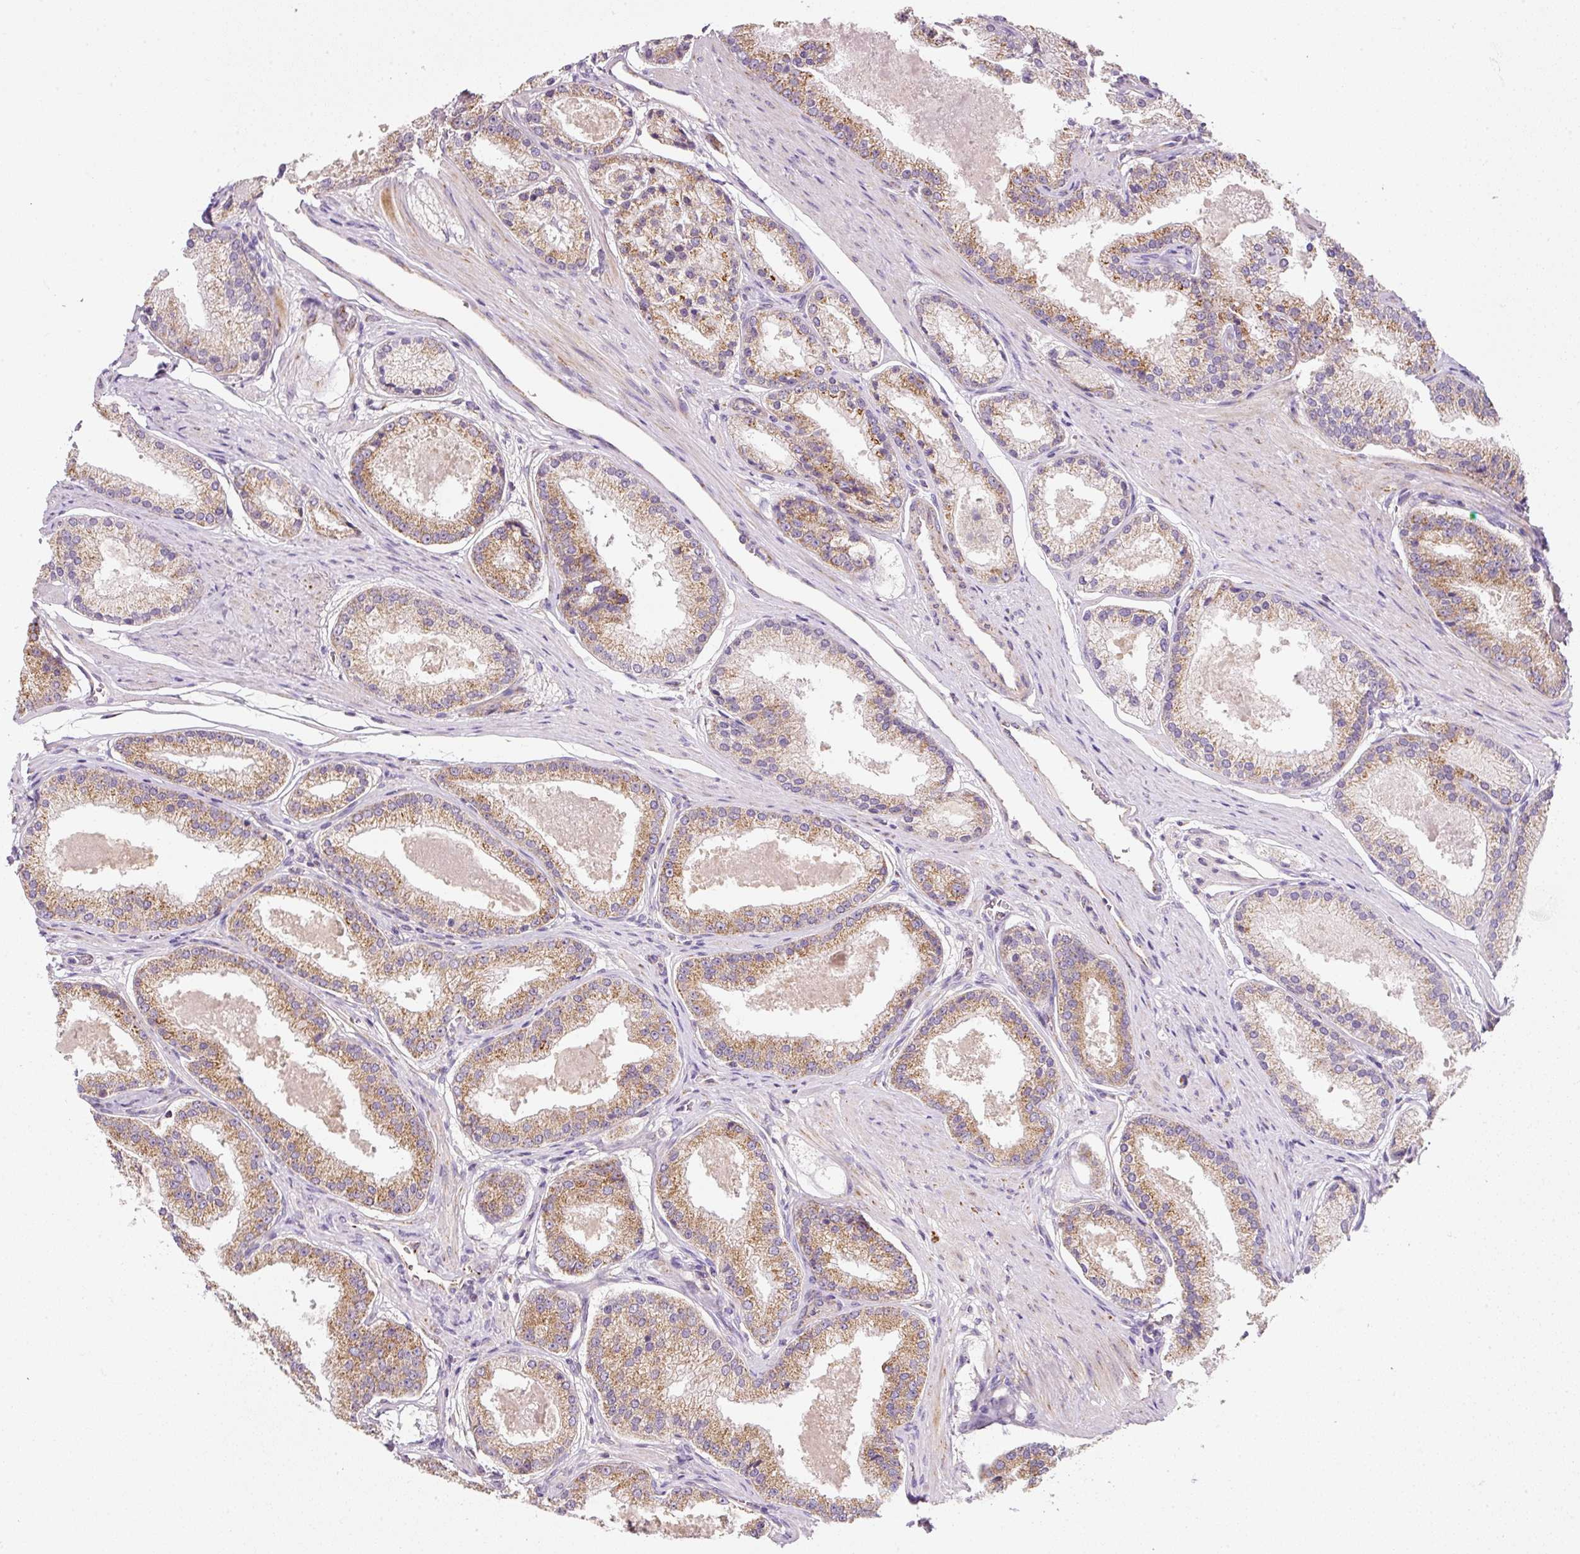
{"staining": {"intensity": "moderate", "quantity": ">75%", "location": "cytoplasmic/membranous"}, "tissue": "prostate cancer", "cell_type": "Tumor cells", "image_type": "cancer", "snomed": [{"axis": "morphology", "description": "Adenocarcinoma, Low grade"}, {"axis": "topography", "description": "Prostate"}], "caption": "Moderate cytoplasmic/membranous positivity for a protein is seen in about >75% of tumor cells of prostate cancer (adenocarcinoma (low-grade)) using IHC.", "gene": "FAM78B", "patient": {"sex": "male", "age": 59}}